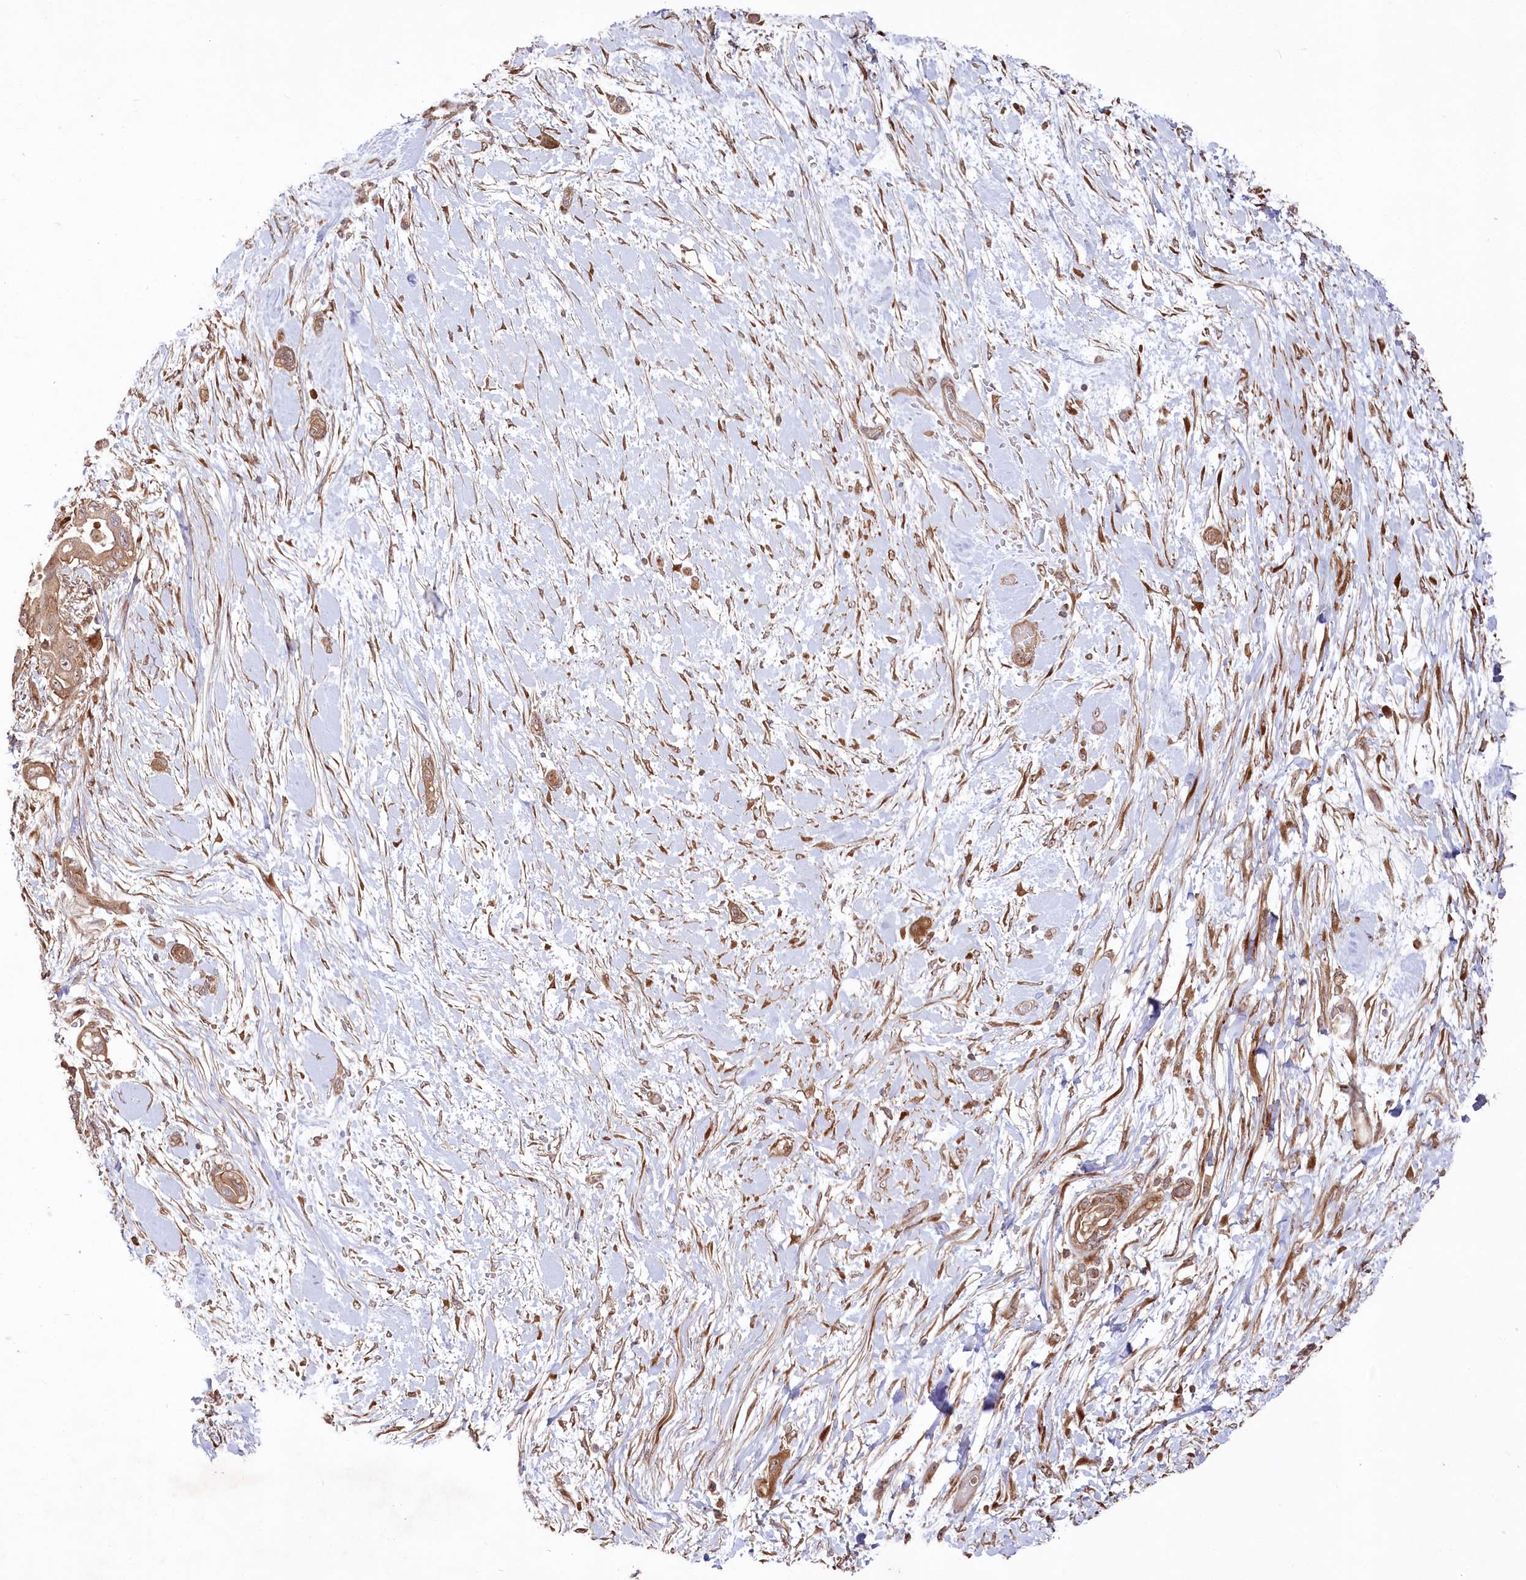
{"staining": {"intensity": "moderate", "quantity": ">75%", "location": "cytoplasmic/membranous,nuclear"}, "tissue": "pancreatic cancer", "cell_type": "Tumor cells", "image_type": "cancer", "snomed": [{"axis": "morphology", "description": "Adenocarcinoma, NOS"}, {"axis": "topography", "description": "Pancreas"}], "caption": "Pancreatic cancer (adenocarcinoma) tissue shows moderate cytoplasmic/membranous and nuclear expression in approximately >75% of tumor cells, visualized by immunohistochemistry.", "gene": "TBCA", "patient": {"sex": "male", "age": 68}}